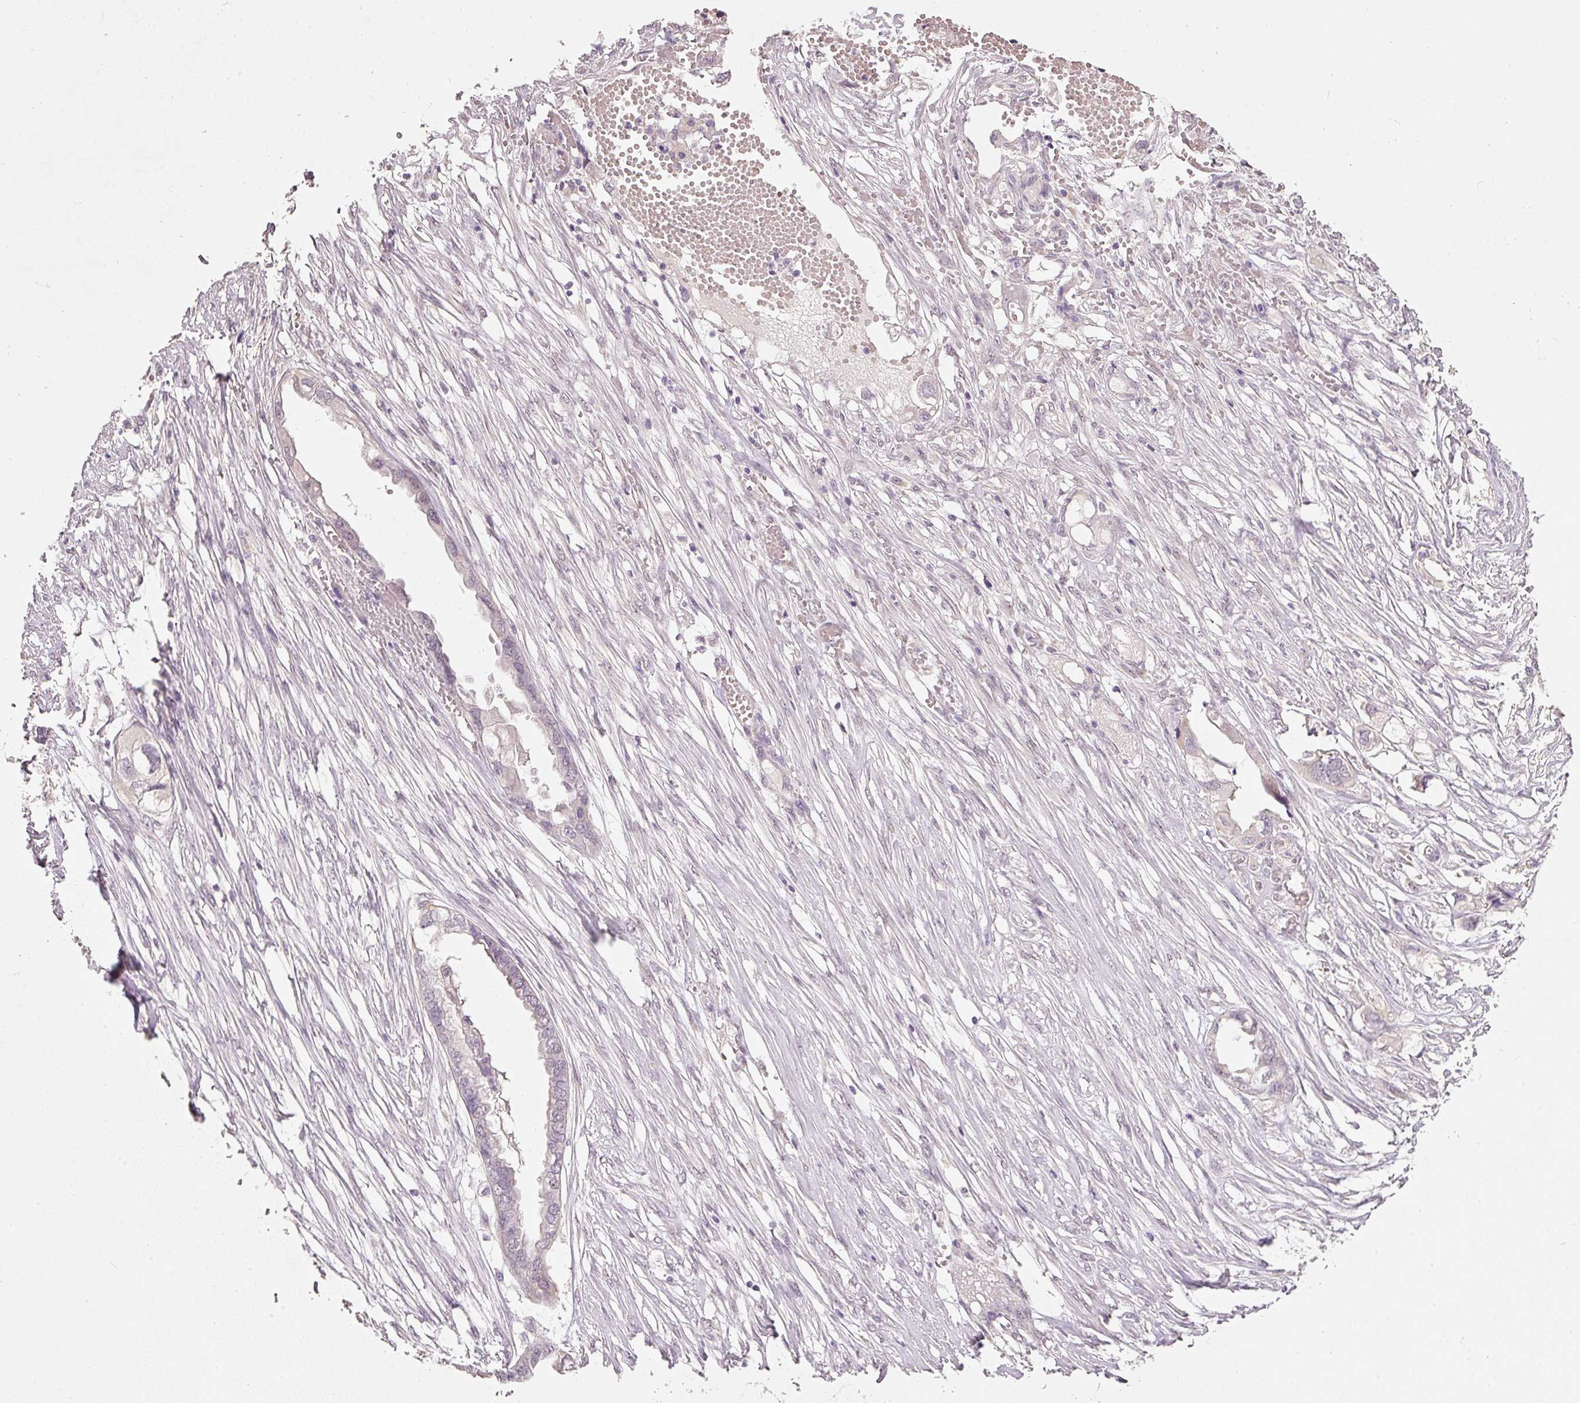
{"staining": {"intensity": "negative", "quantity": "none", "location": "none"}, "tissue": "endometrial cancer", "cell_type": "Tumor cells", "image_type": "cancer", "snomed": [{"axis": "morphology", "description": "Adenocarcinoma, NOS"}, {"axis": "morphology", "description": "Adenocarcinoma, metastatic, NOS"}, {"axis": "topography", "description": "Adipose tissue"}, {"axis": "topography", "description": "Endometrium"}], "caption": "Human metastatic adenocarcinoma (endometrial) stained for a protein using immunohistochemistry (IHC) exhibits no expression in tumor cells.", "gene": "FSTL3", "patient": {"sex": "female", "age": 67}}